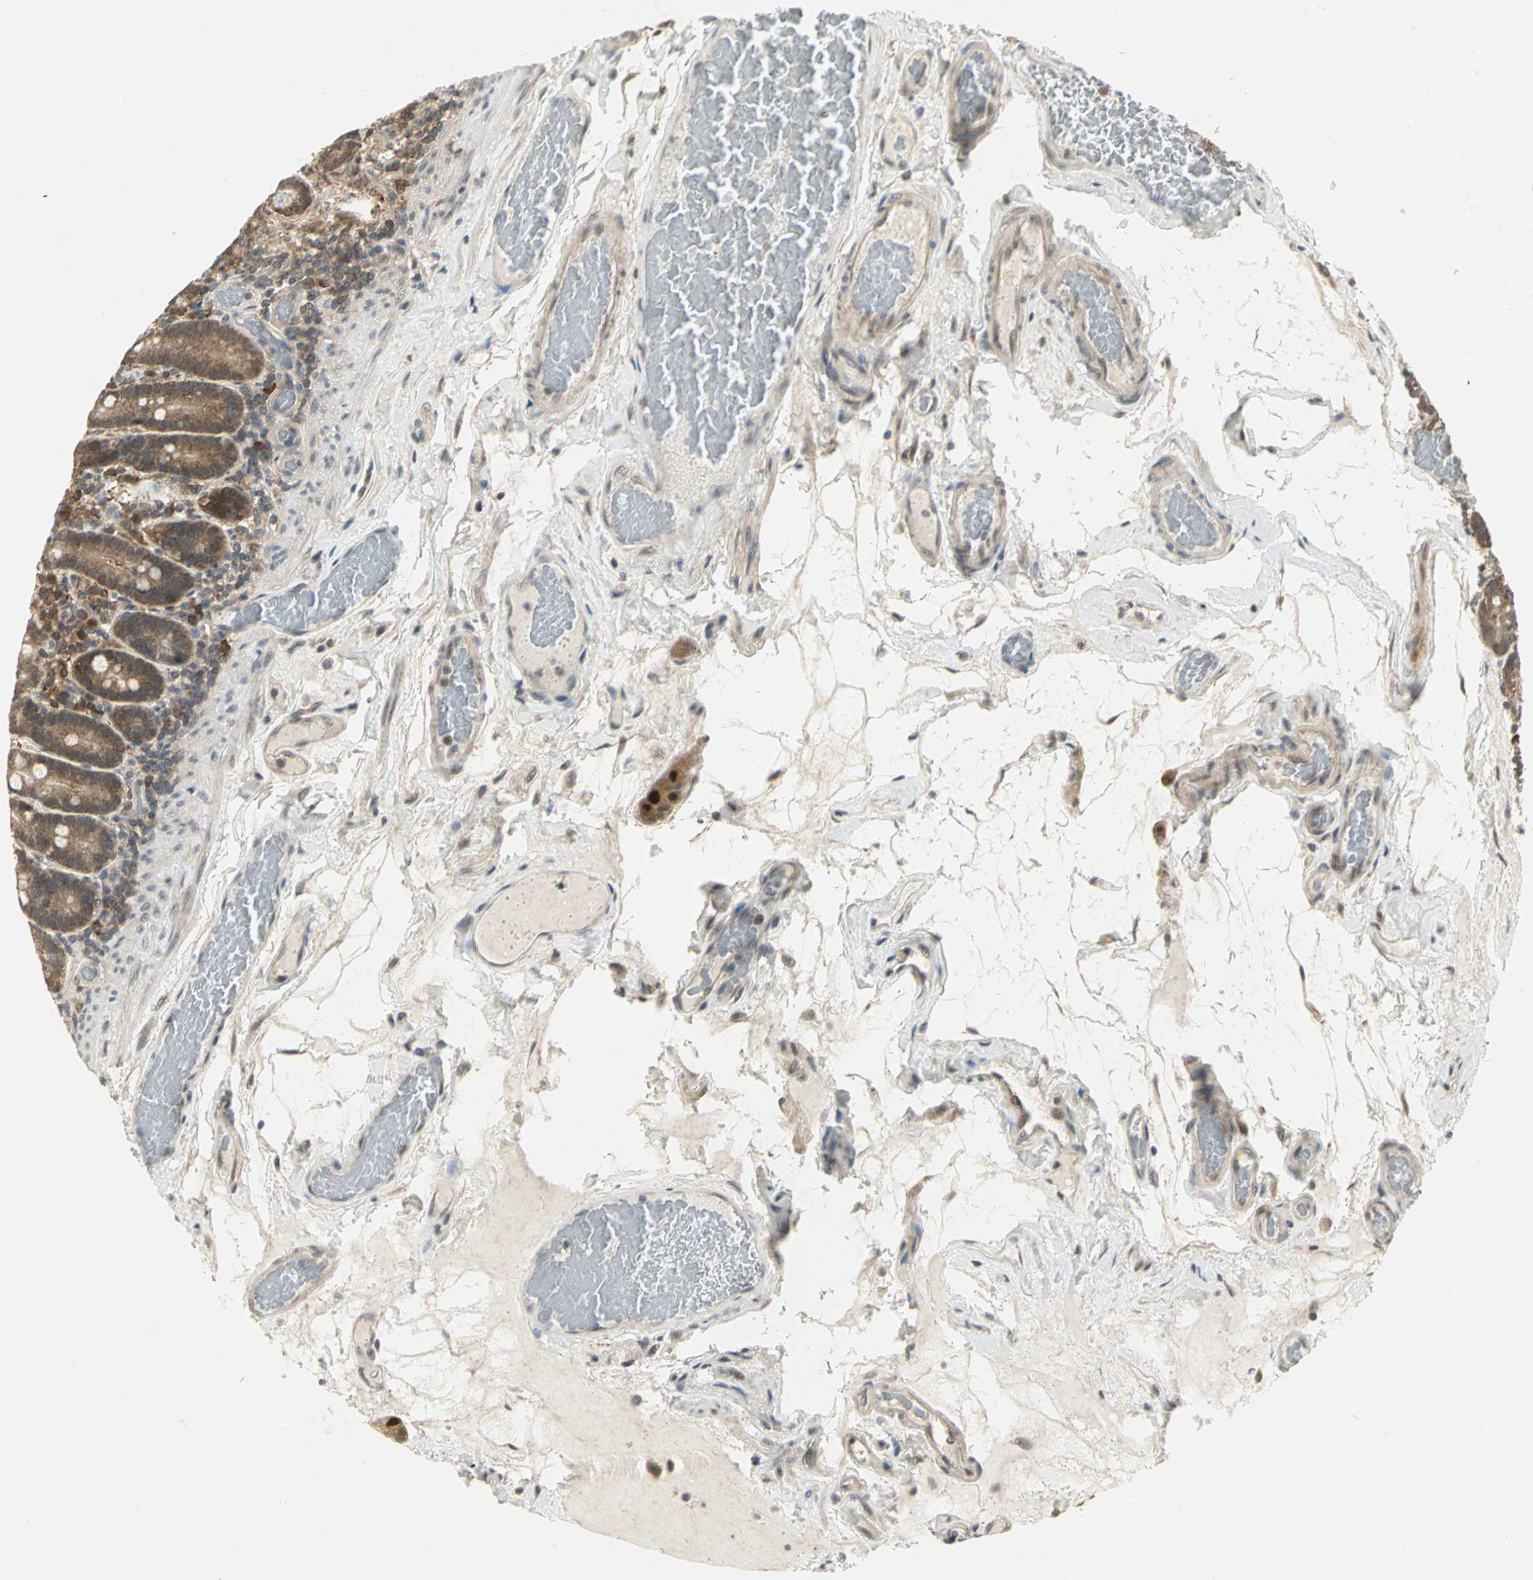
{"staining": {"intensity": "moderate", "quantity": ">75%", "location": "cytoplasmic/membranous"}, "tissue": "duodenum", "cell_type": "Glandular cells", "image_type": "normal", "snomed": [{"axis": "morphology", "description": "Normal tissue, NOS"}, {"axis": "topography", "description": "Duodenum"}], "caption": "Brown immunohistochemical staining in benign duodenum exhibits moderate cytoplasmic/membranous positivity in about >75% of glandular cells.", "gene": "PSMC4", "patient": {"sex": "female", "age": 53}}